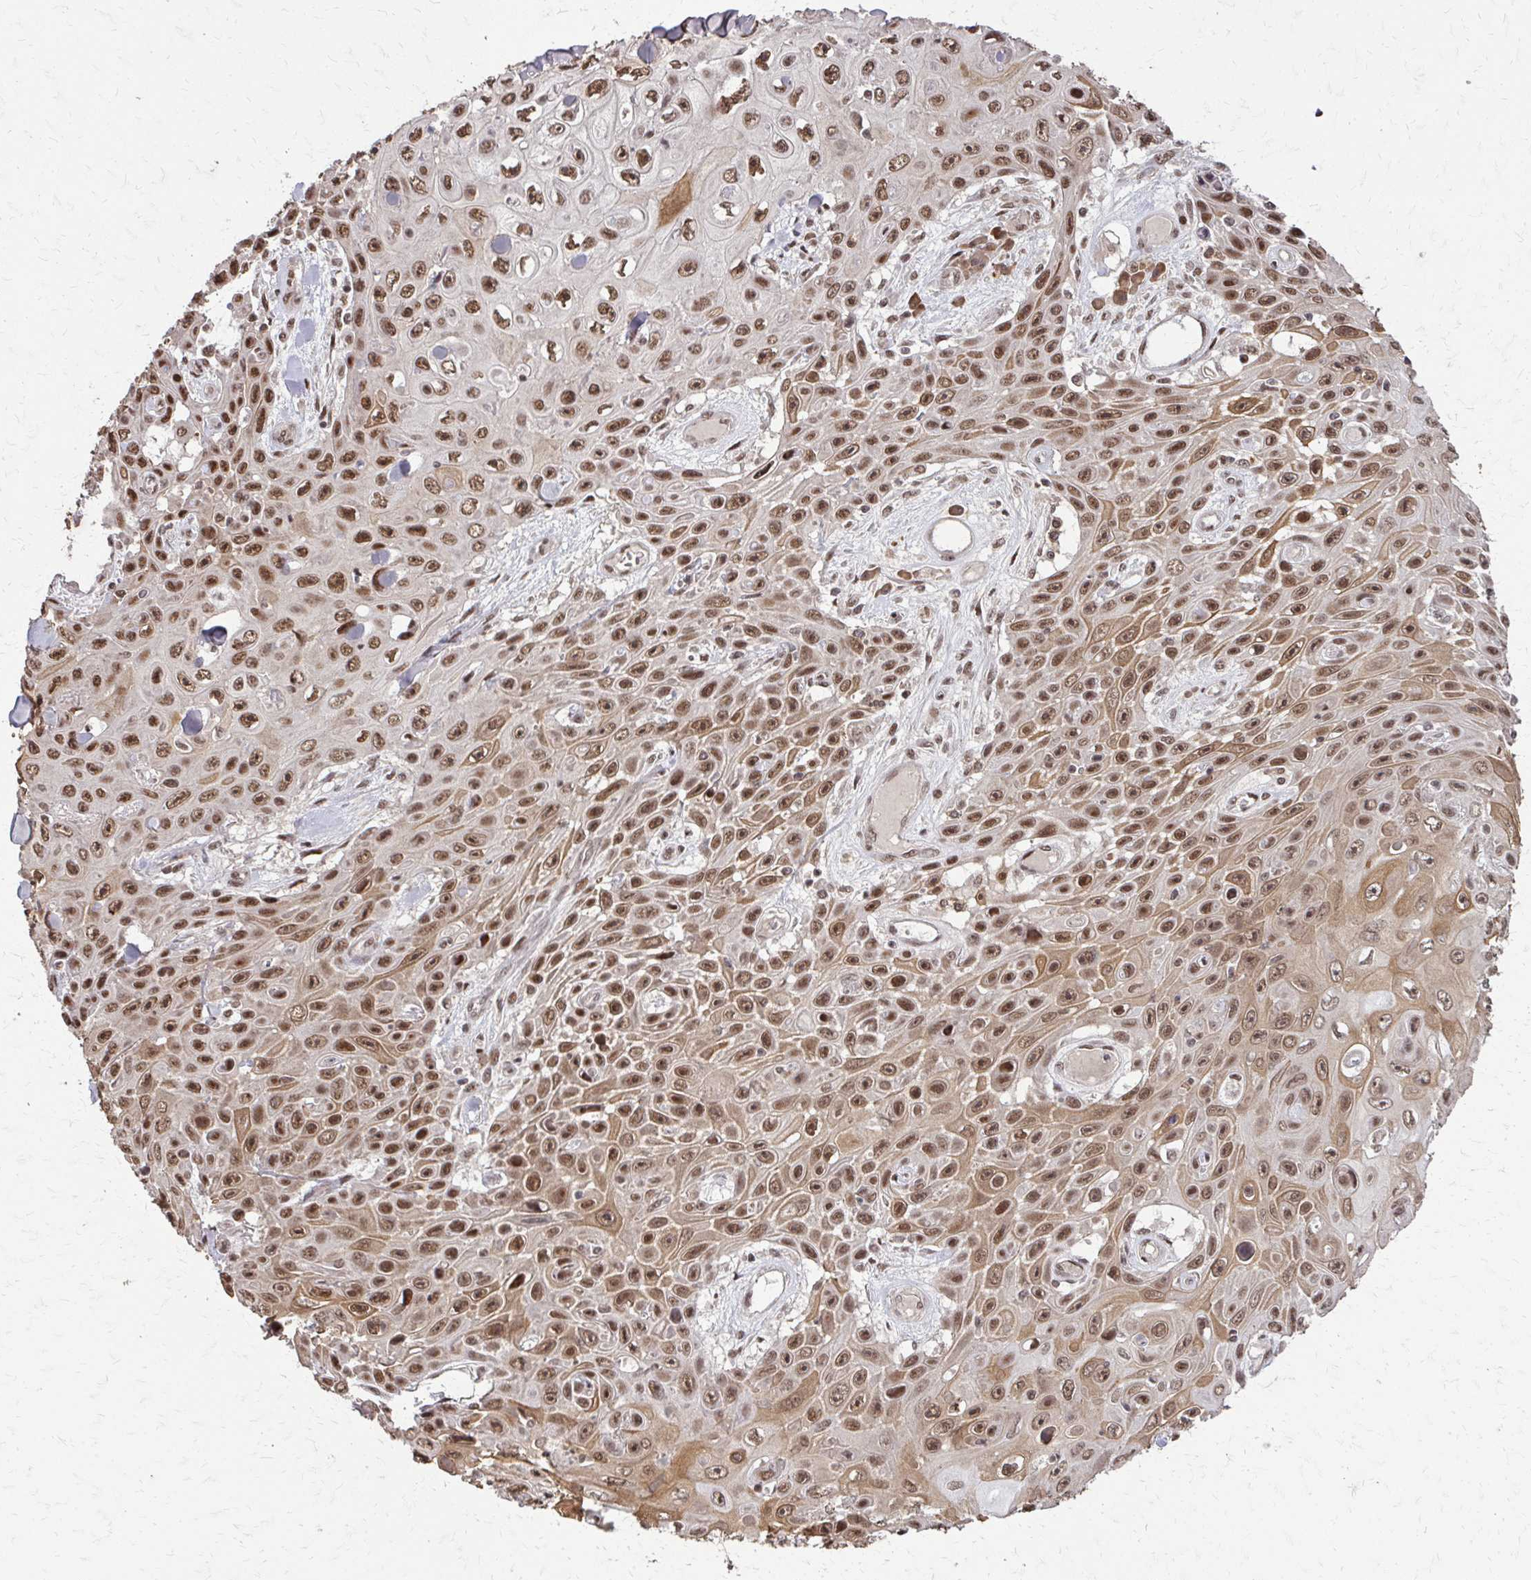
{"staining": {"intensity": "moderate", "quantity": ">75%", "location": "nuclear"}, "tissue": "skin cancer", "cell_type": "Tumor cells", "image_type": "cancer", "snomed": [{"axis": "morphology", "description": "Squamous cell carcinoma, NOS"}, {"axis": "topography", "description": "Skin"}], "caption": "This is a histology image of IHC staining of skin cancer (squamous cell carcinoma), which shows moderate expression in the nuclear of tumor cells.", "gene": "SS18", "patient": {"sex": "male", "age": 82}}